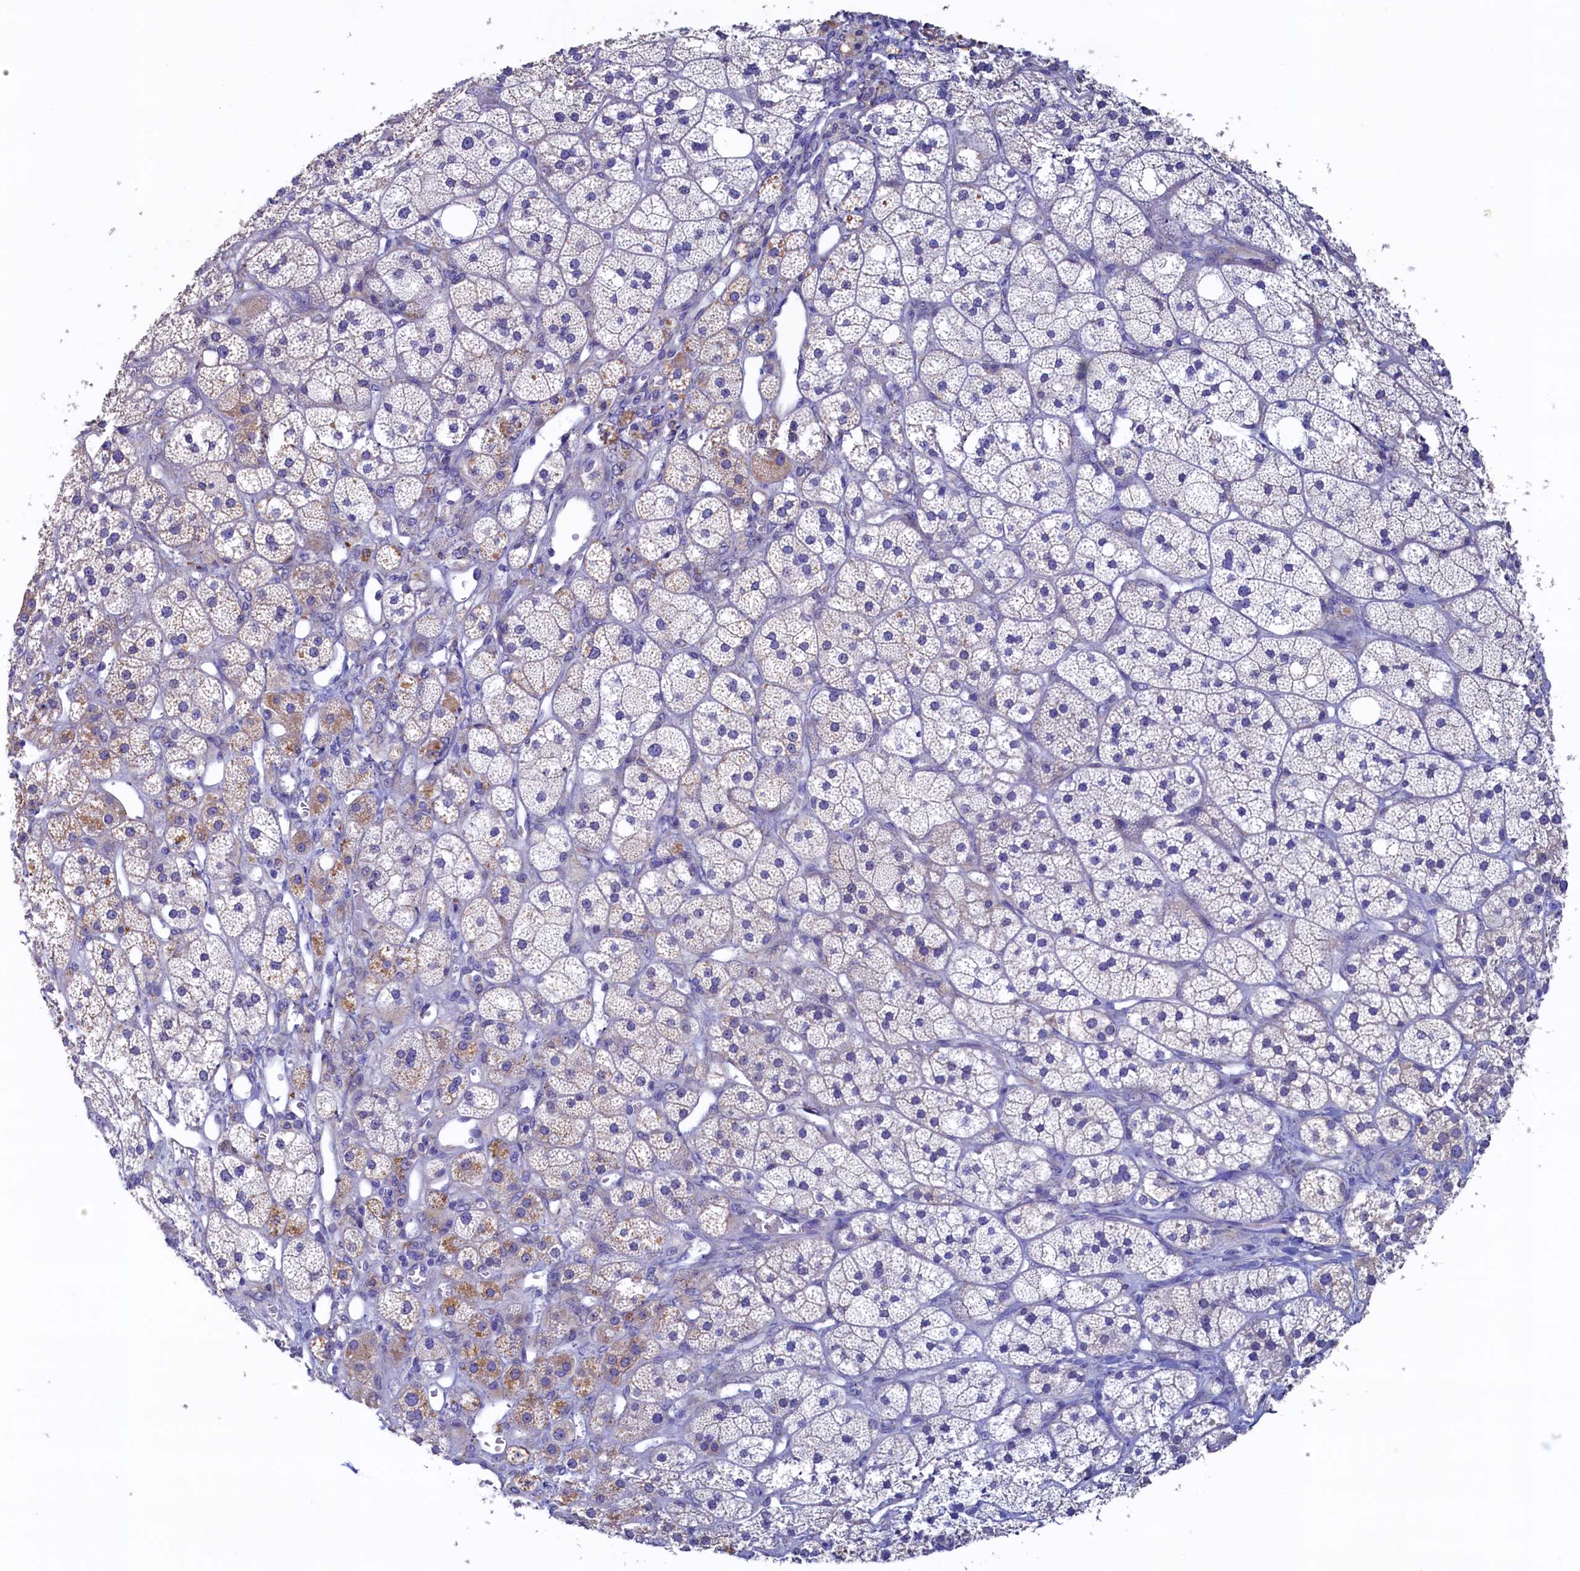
{"staining": {"intensity": "weak", "quantity": "25%-75%", "location": "cytoplasmic/membranous"}, "tissue": "adrenal gland", "cell_type": "Glandular cells", "image_type": "normal", "snomed": [{"axis": "morphology", "description": "Normal tissue, NOS"}, {"axis": "topography", "description": "Adrenal gland"}], "caption": "Brown immunohistochemical staining in normal human adrenal gland reveals weak cytoplasmic/membranous staining in about 25%-75% of glandular cells.", "gene": "CBLIF", "patient": {"sex": "male", "age": 61}}